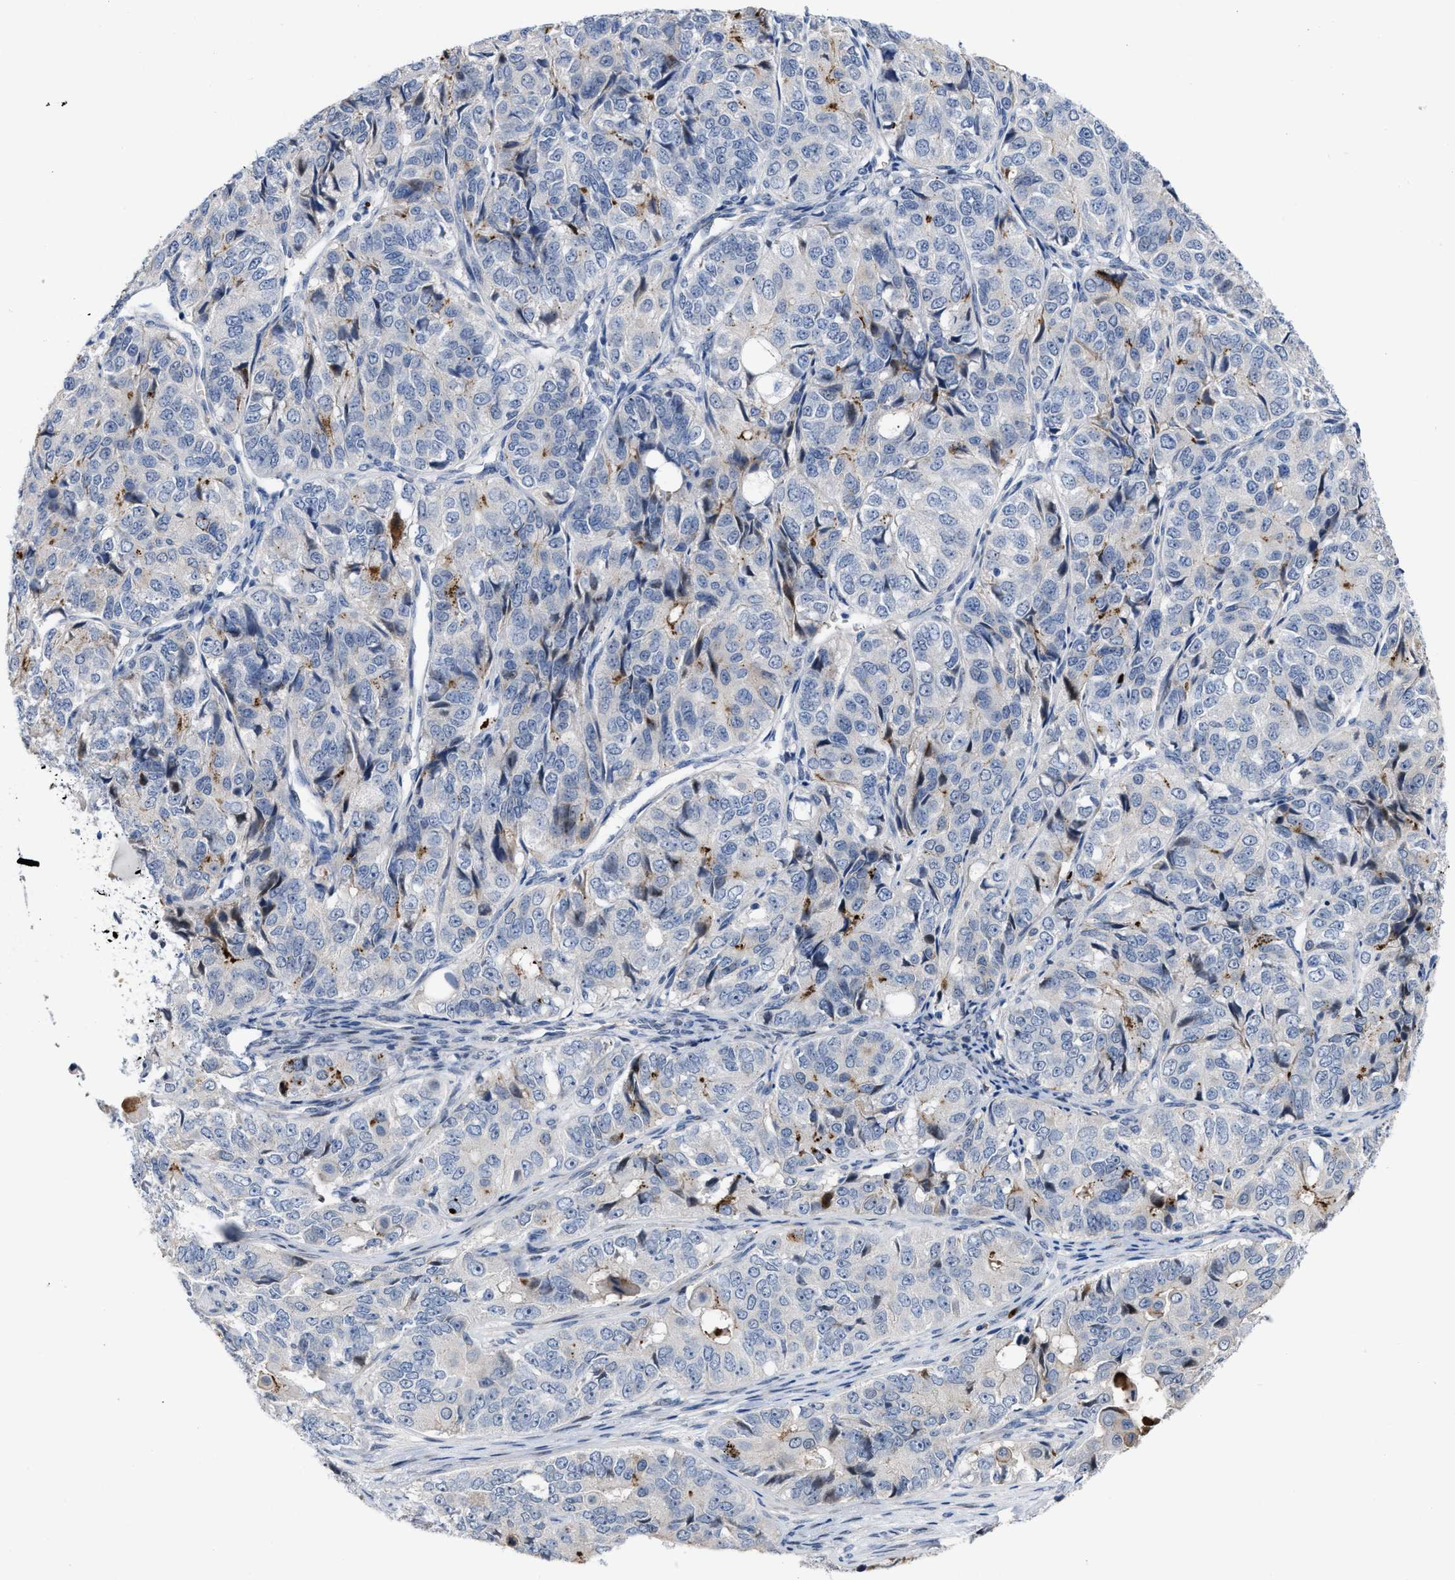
{"staining": {"intensity": "moderate", "quantity": "<25%", "location": "cytoplasmic/membranous"}, "tissue": "ovarian cancer", "cell_type": "Tumor cells", "image_type": "cancer", "snomed": [{"axis": "morphology", "description": "Carcinoma, endometroid"}, {"axis": "topography", "description": "Ovary"}], "caption": "DAB (3,3'-diaminobenzidine) immunohistochemical staining of human endometroid carcinoma (ovarian) displays moderate cytoplasmic/membranous protein expression in approximately <25% of tumor cells.", "gene": "POLR1F", "patient": {"sex": "female", "age": 51}}